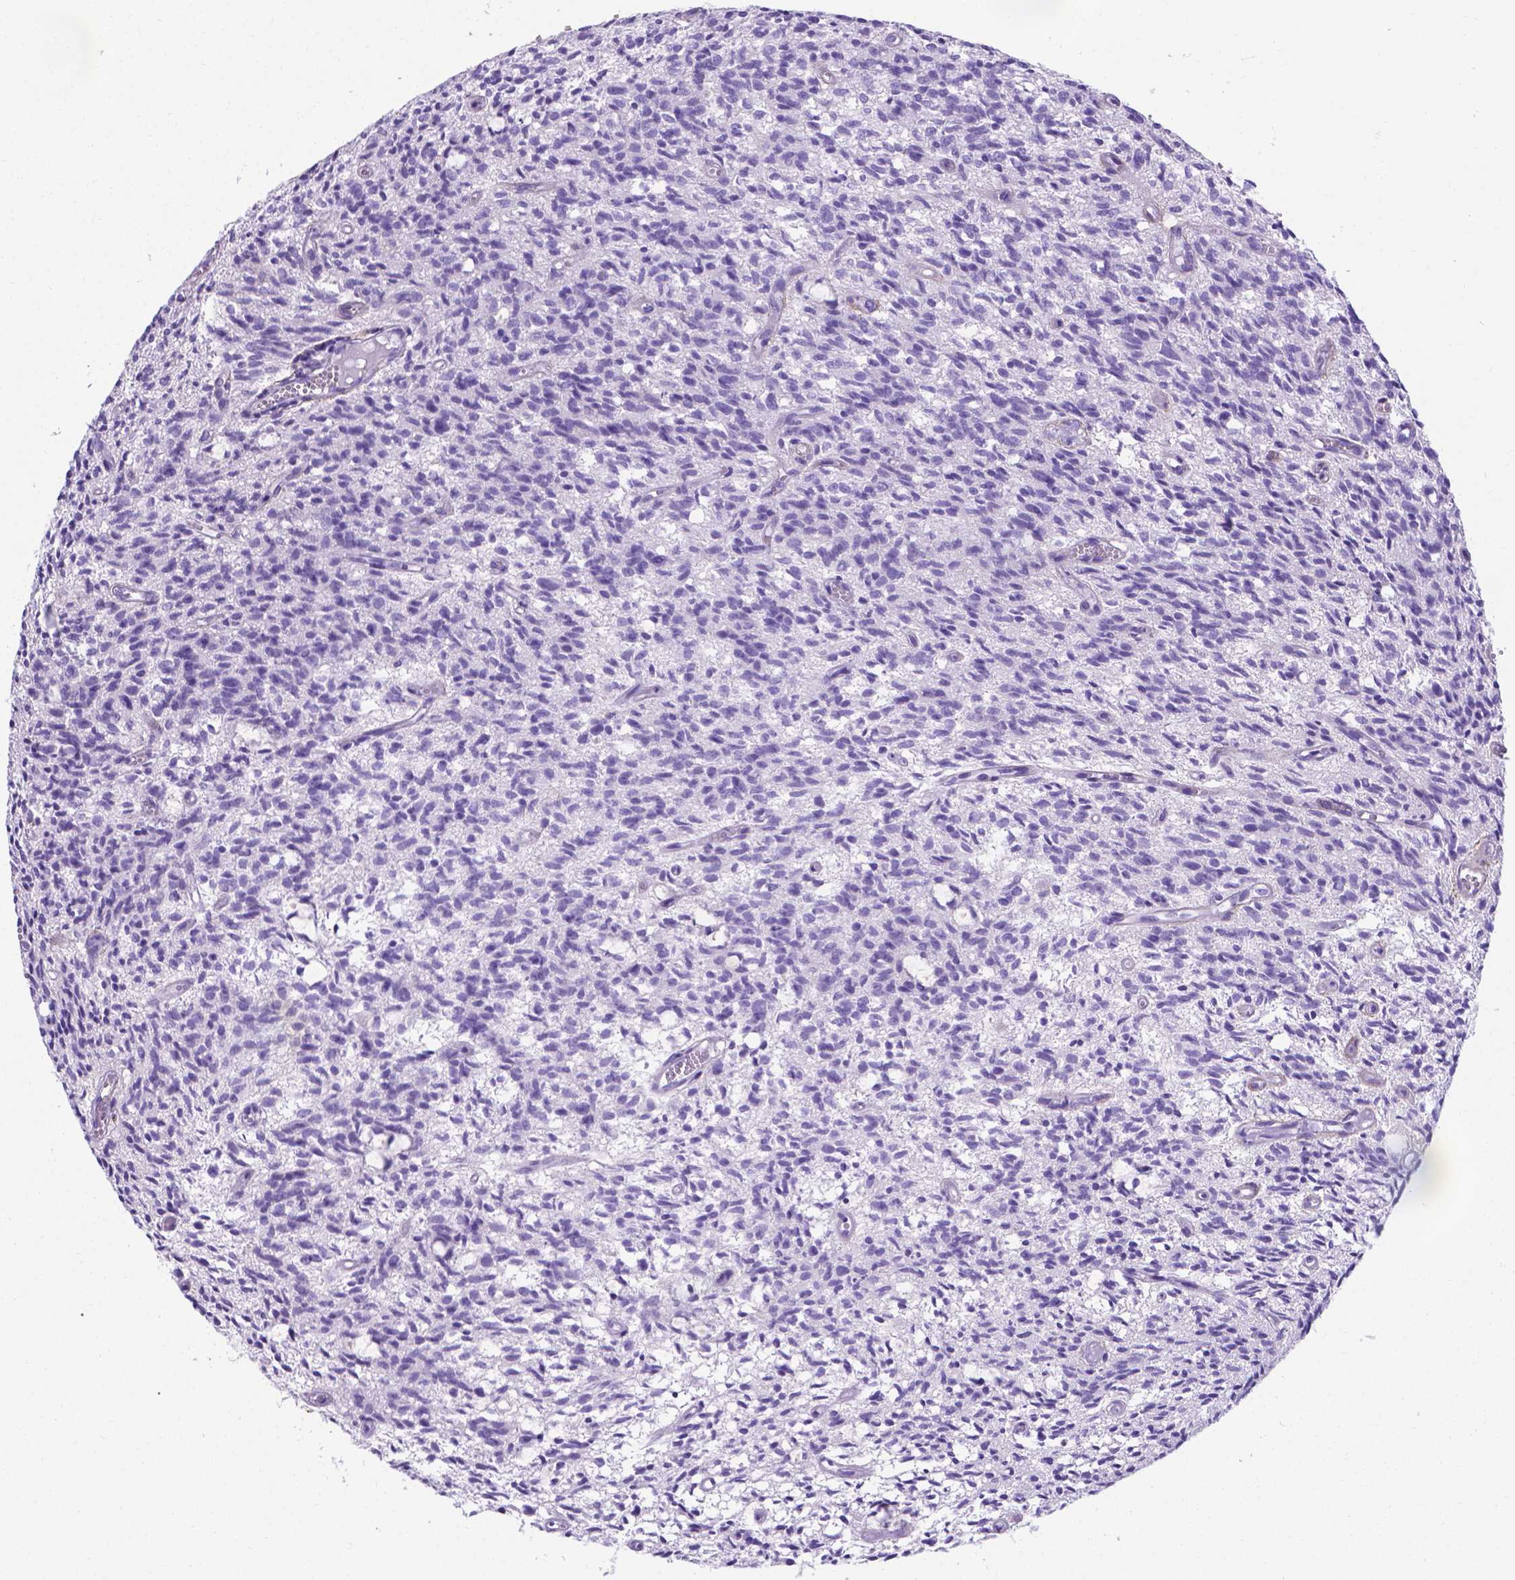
{"staining": {"intensity": "negative", "quantity": "none", "location": "none"}, "tissue": "glioma", "cell_type": "Tumor cells", "image_type": "cancer", "snomed": [{"axis": "morphology", "description": "Glioma, malignant, Low grade"}, {"axis": "topography", "description": "Brain"}], "caption": "This is an IHC histopathology image of human glioma. There is no expression in tumor cells.", "gene": "MFAP2", "patient": {"sex": "male", "age": 64}}